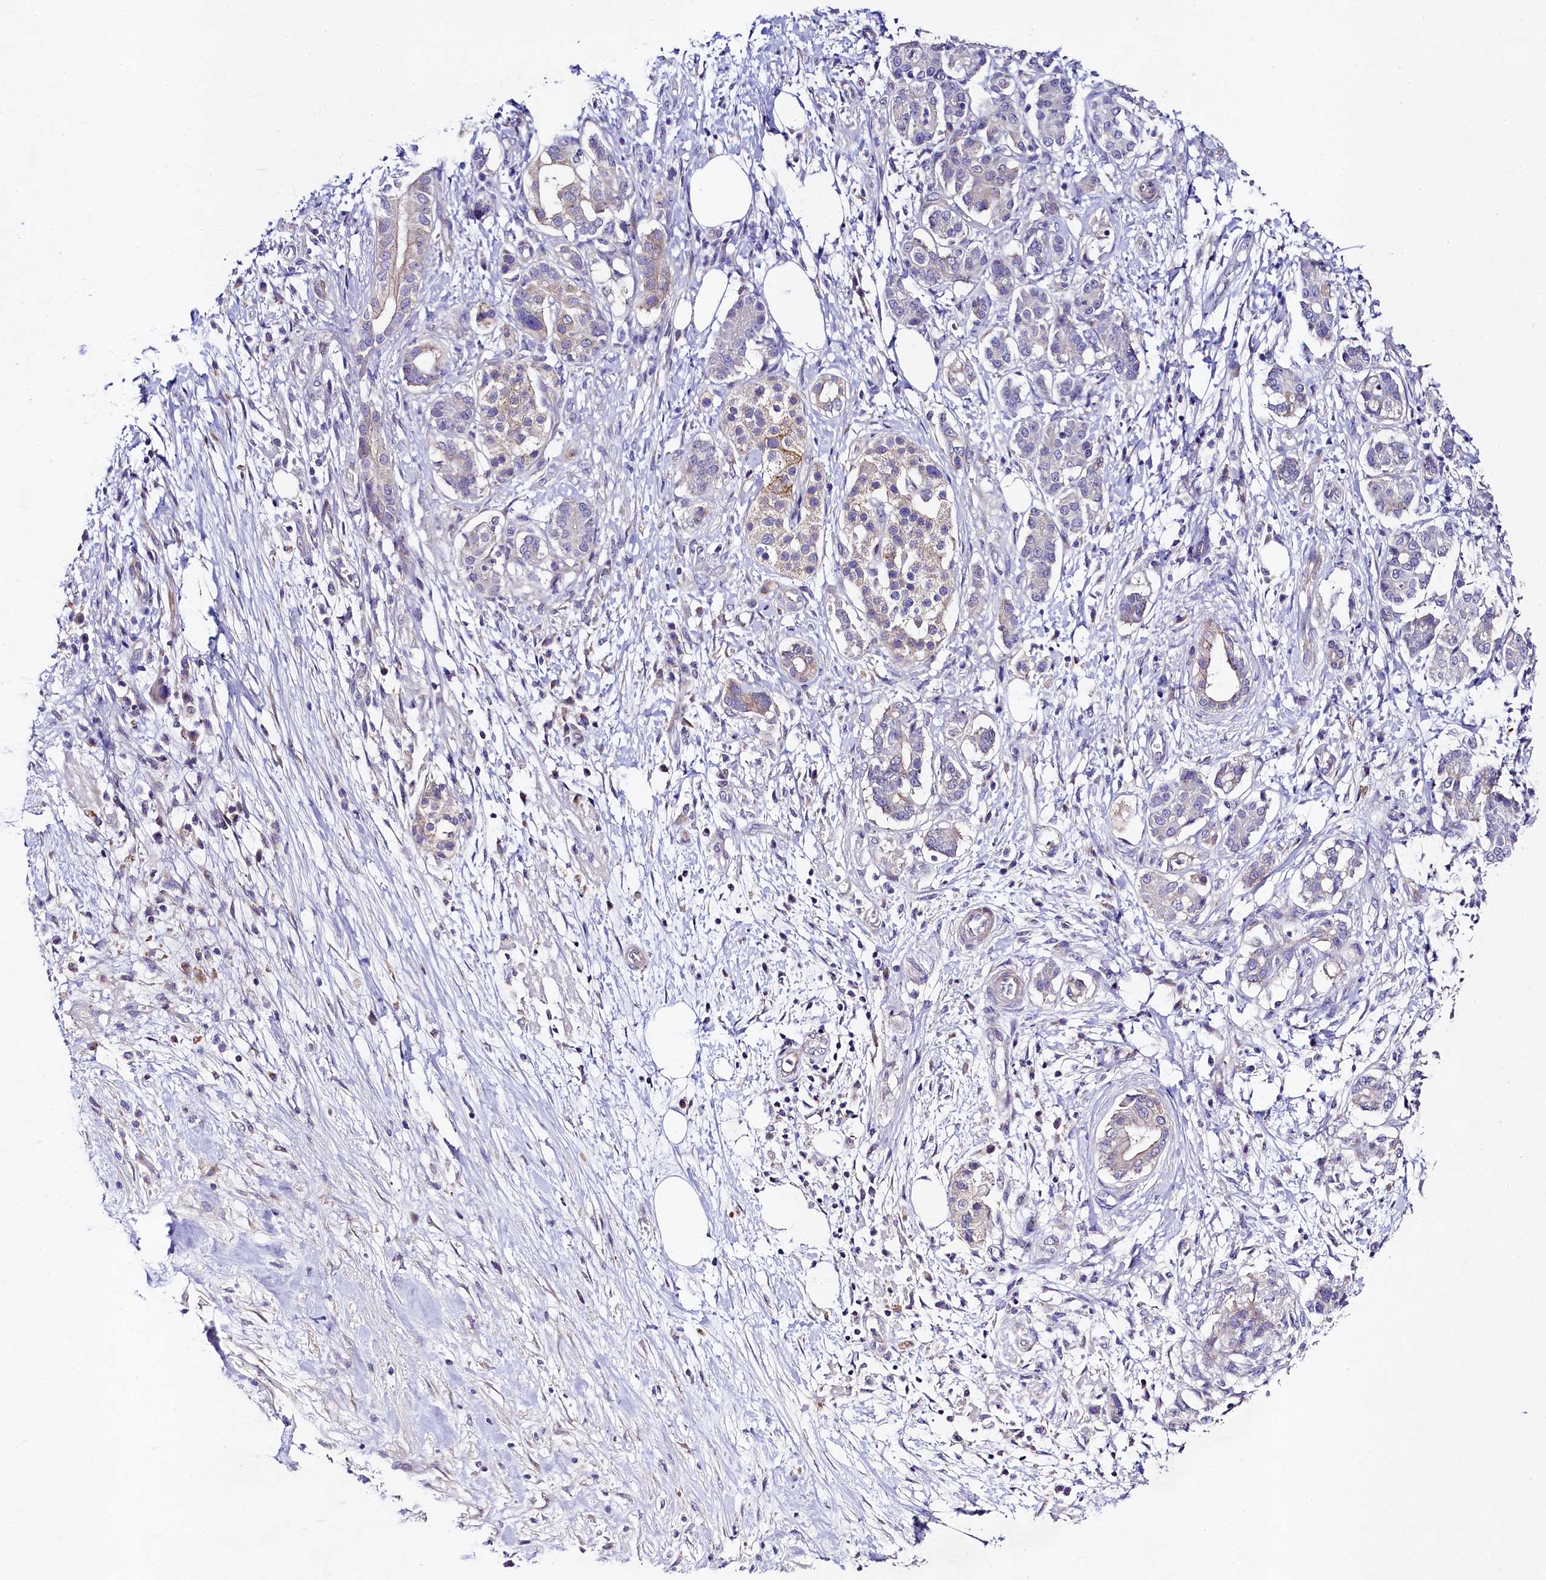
{"staining": {"intensity": "negative", "quantity": "none", "location": "none"}, "tissue": "pancreatic cancer", "cell_type": "Tumor cells", "image_type": "cancer", "snomed": [{"axis": "morphology", "description": "Adenocarcinoma, NOS"}, {"axis": "topography", "description": "Pancreas"}], "caption": "Pancreatic cancer stained for a protein using immunohistochemistry (IHC) reveals no expression tumor cells.", "gene": "FXYD6", "patient": {"sex": "female", "age": 73}}